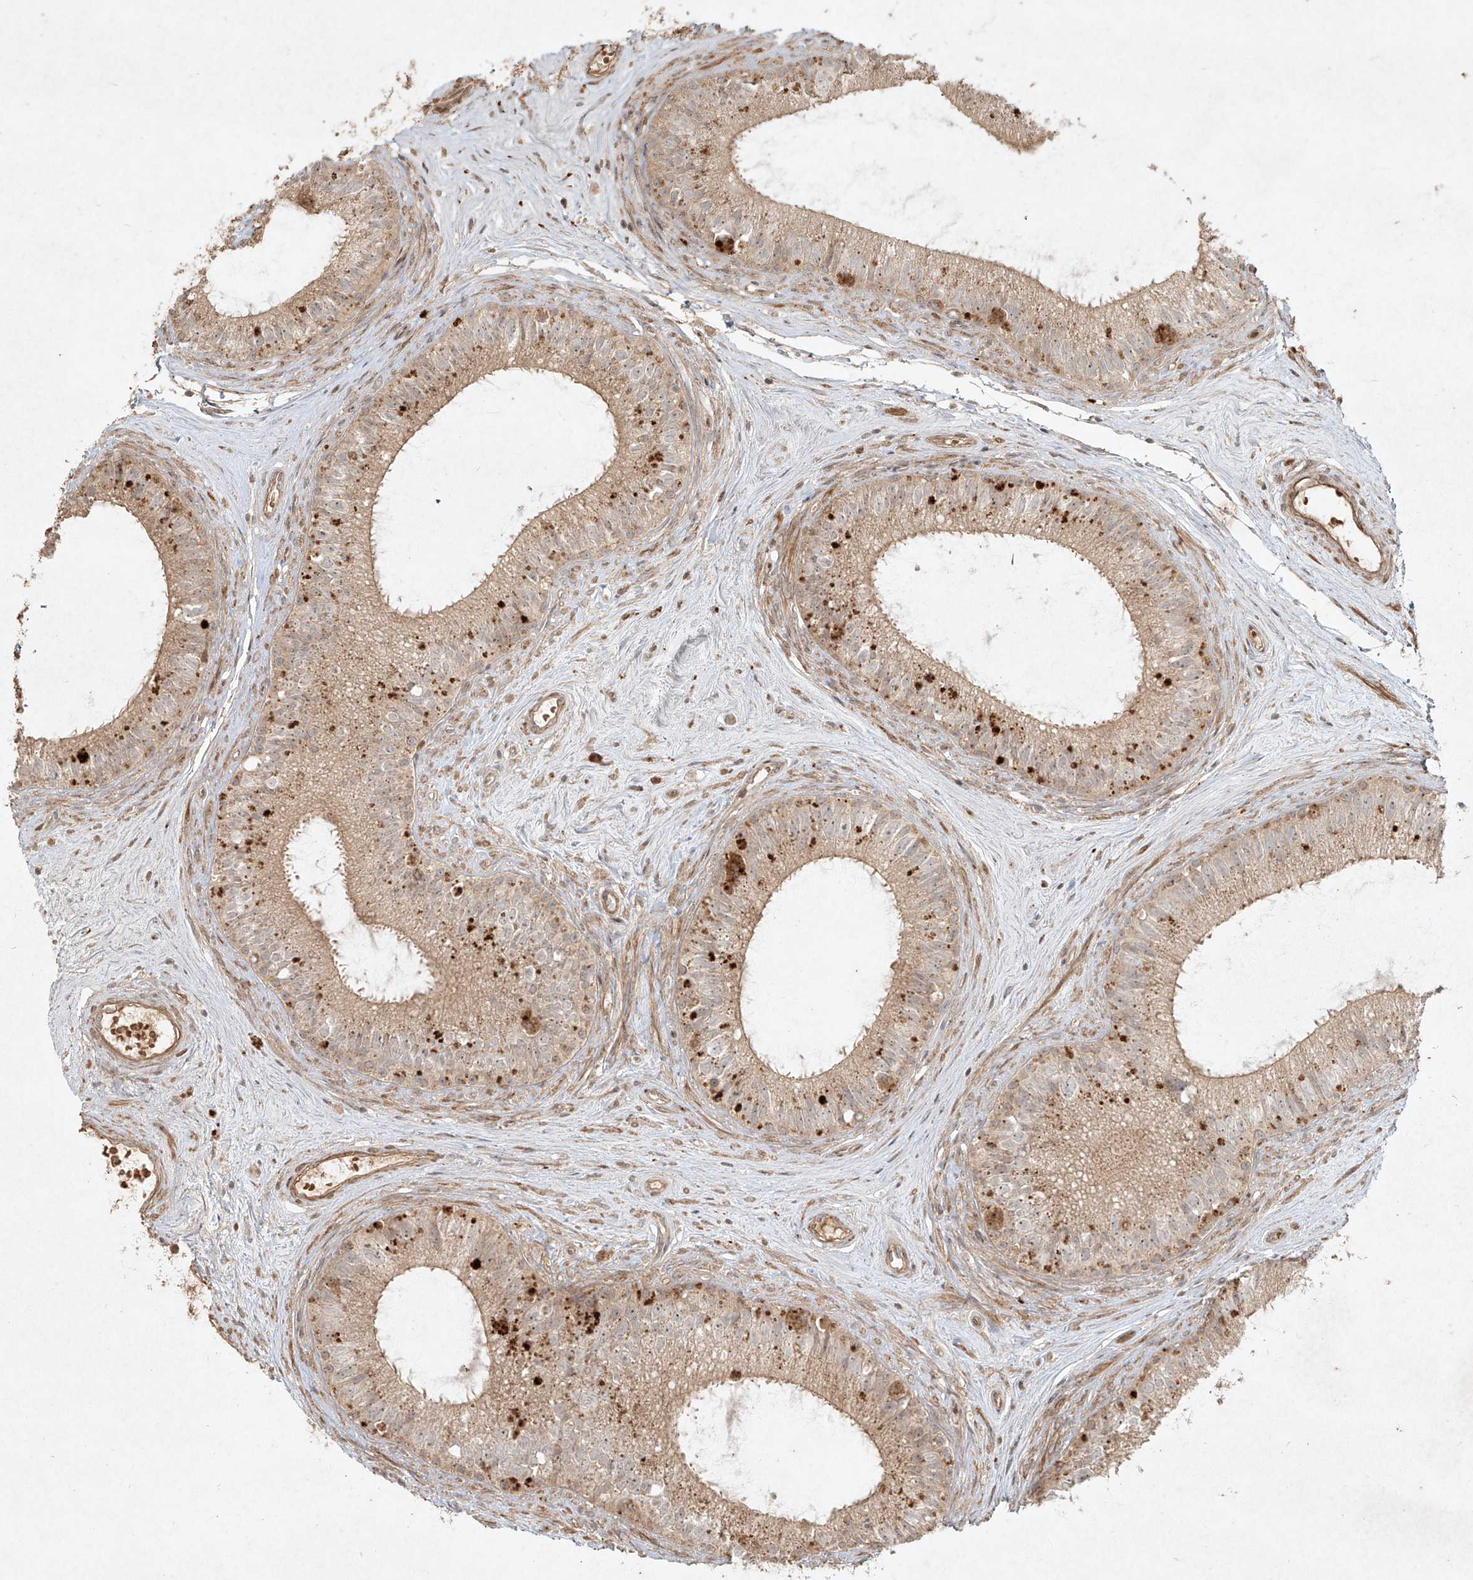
{"staining": {"intensity": "moderate", "quantity": ">75%", "location": "cytoplasmic/membranous"}, "tissue": "epididymis", "cell_type": "Glandular cells", "image_type": "normal", "snomed": [{"axis": "morphology", "description": "Normal tissue, NOS"}, {"axis": "topography", "description": "Epididymis"}], "caption": "A high-resolution photomicrograph shows immunohistochemistry (IHC) staining of benign epididymis, which demonstrates moderate cytoplasmic/membranous expression in about >75% of glandular cells.", "gene": "CYYR1", "patient": {"sex": "male", "age": 71}}